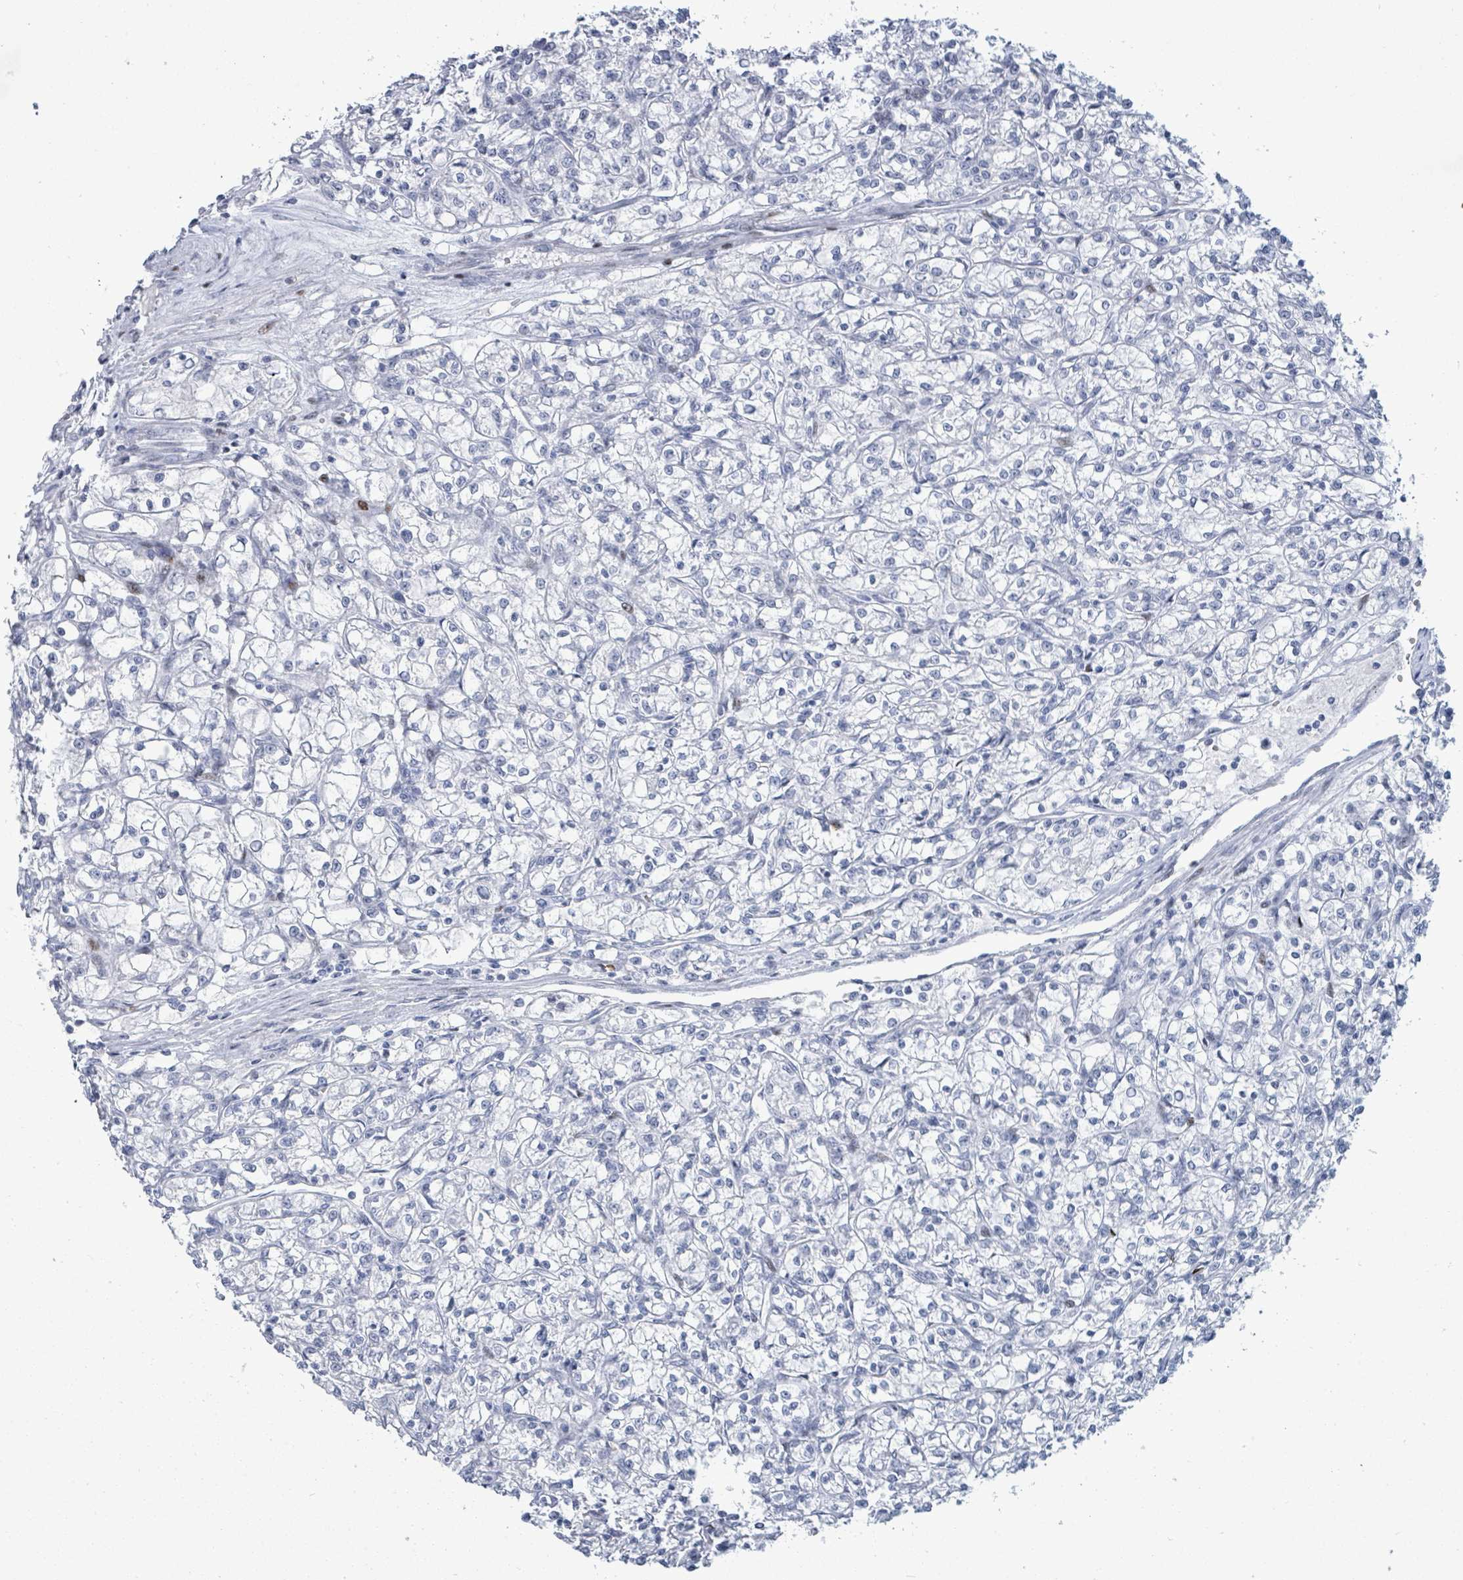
{"staining": {"intensity": "negative", "quantity": "none", "location": "none"}, "tissue": "renal cancer", "cell_type": "Tumor cells", "image_type": "cancer", "snomed": [{"axis": "morphology", "description": "Adenocarcinoma, NOS"}, {"axis": "topography", "description": "Kidney"}], "caption": "Micrograph shows no protein expression in tumor cells of adenocarcinoma (renal) tissue. (Brightfield microscopy of DAB (3,3'-diaminobenzidine) immunohistochemistry (IHC) at high magnification).", "gene": "MALL", "patient": {"sex": "female", "age": 59}}